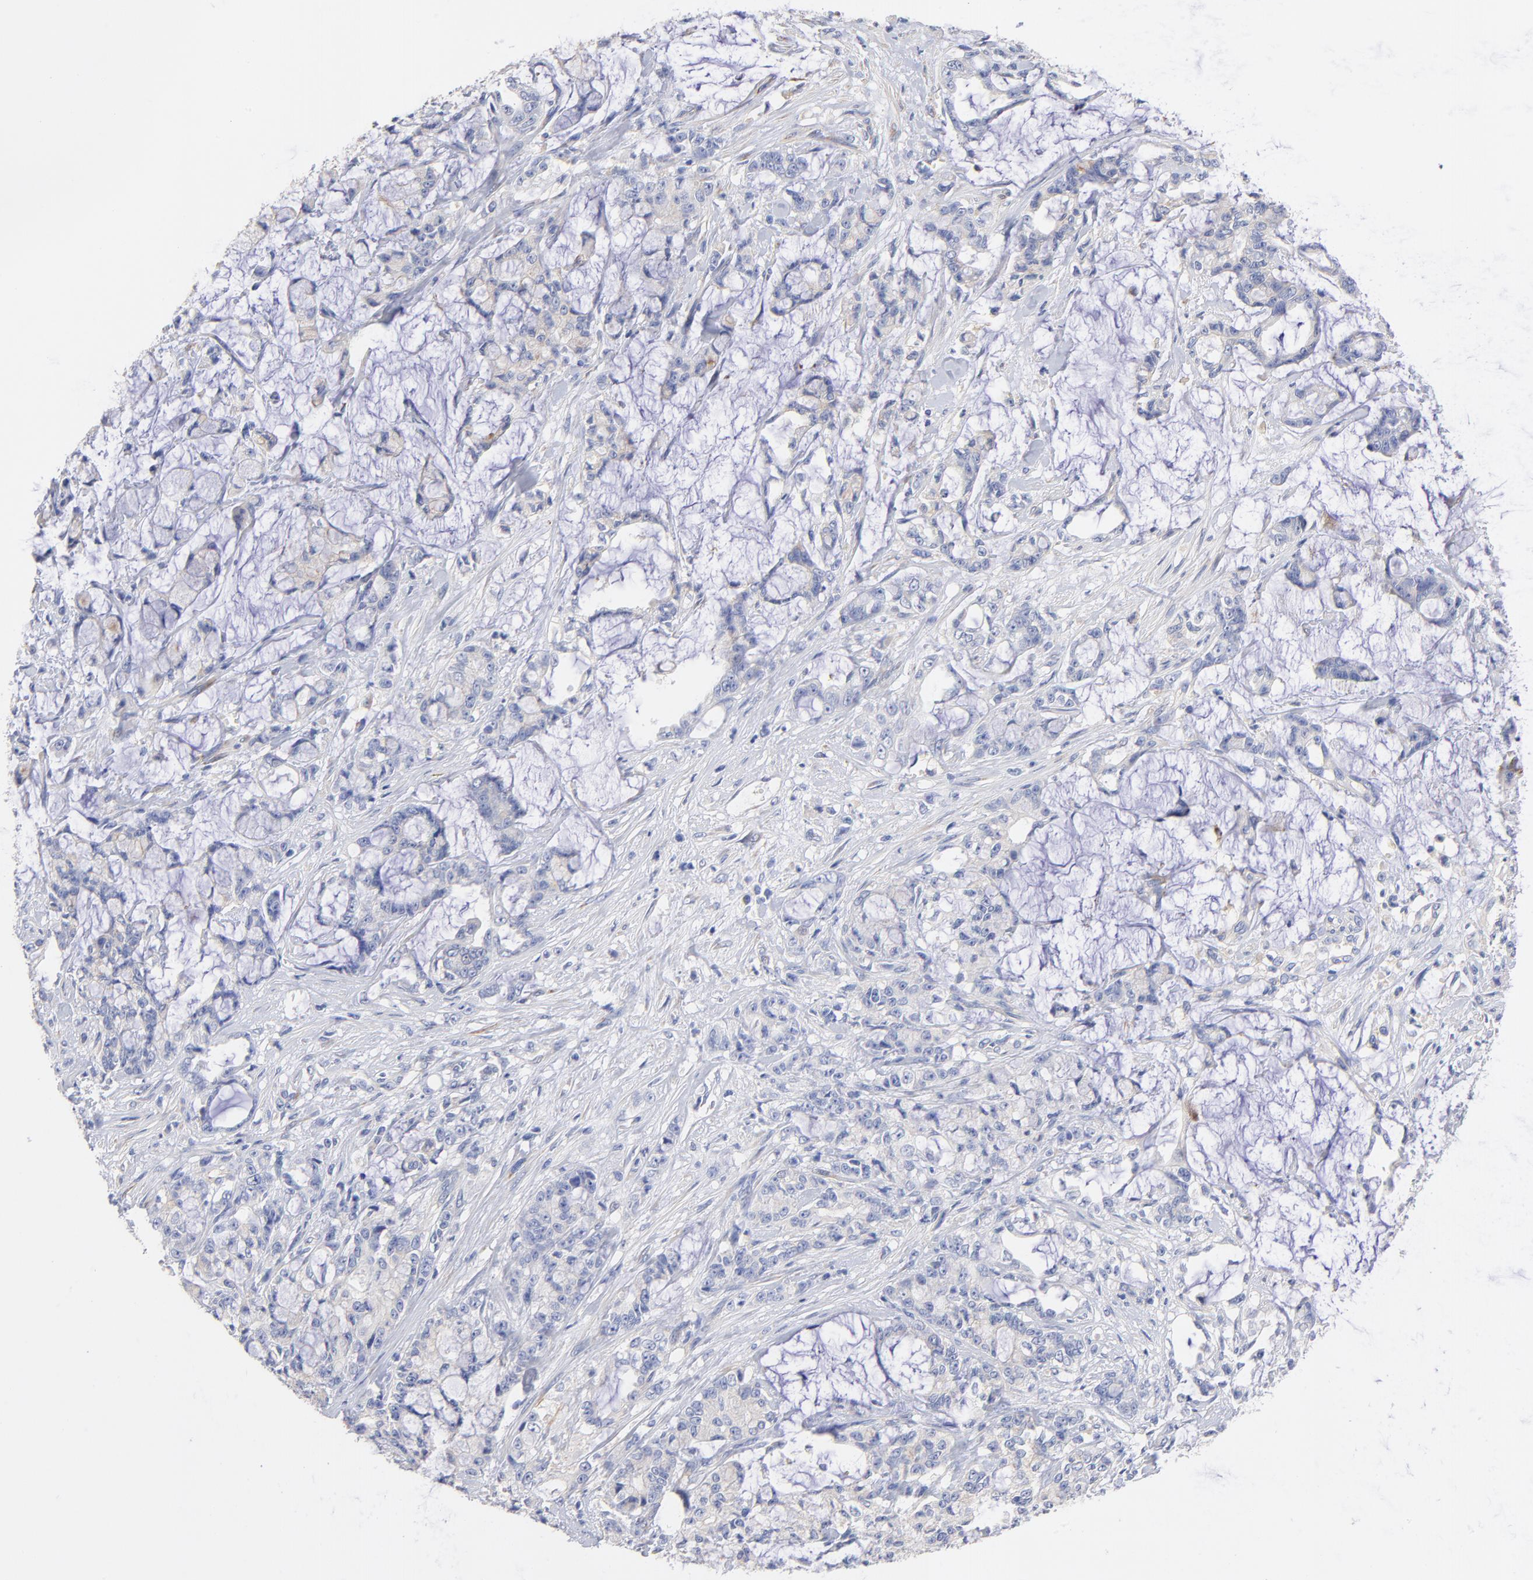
{"staining": {"intensity": "weak", "quantity": "<25%", "location": "cytoplasmic/membranous"}, "tissue": "pancreatic cancer", "cell_type": "Tumor cells", "image_type": "cancer", "snomed": [{"axis": "morphology", "description": "Adenocarcinoma, NOS"}, {"axis": "topography", "description": "Pancreas"}], "caption": "DAB immunohistochemical staining of pancreatic cancer displays no significant staining in tumor cells. (DAB (3,3'-diaminobenzidine) IHC with hematoxylin counter stain).", "gene": "HS3ST1", "patient": {"sex": "female", "age": 73}}